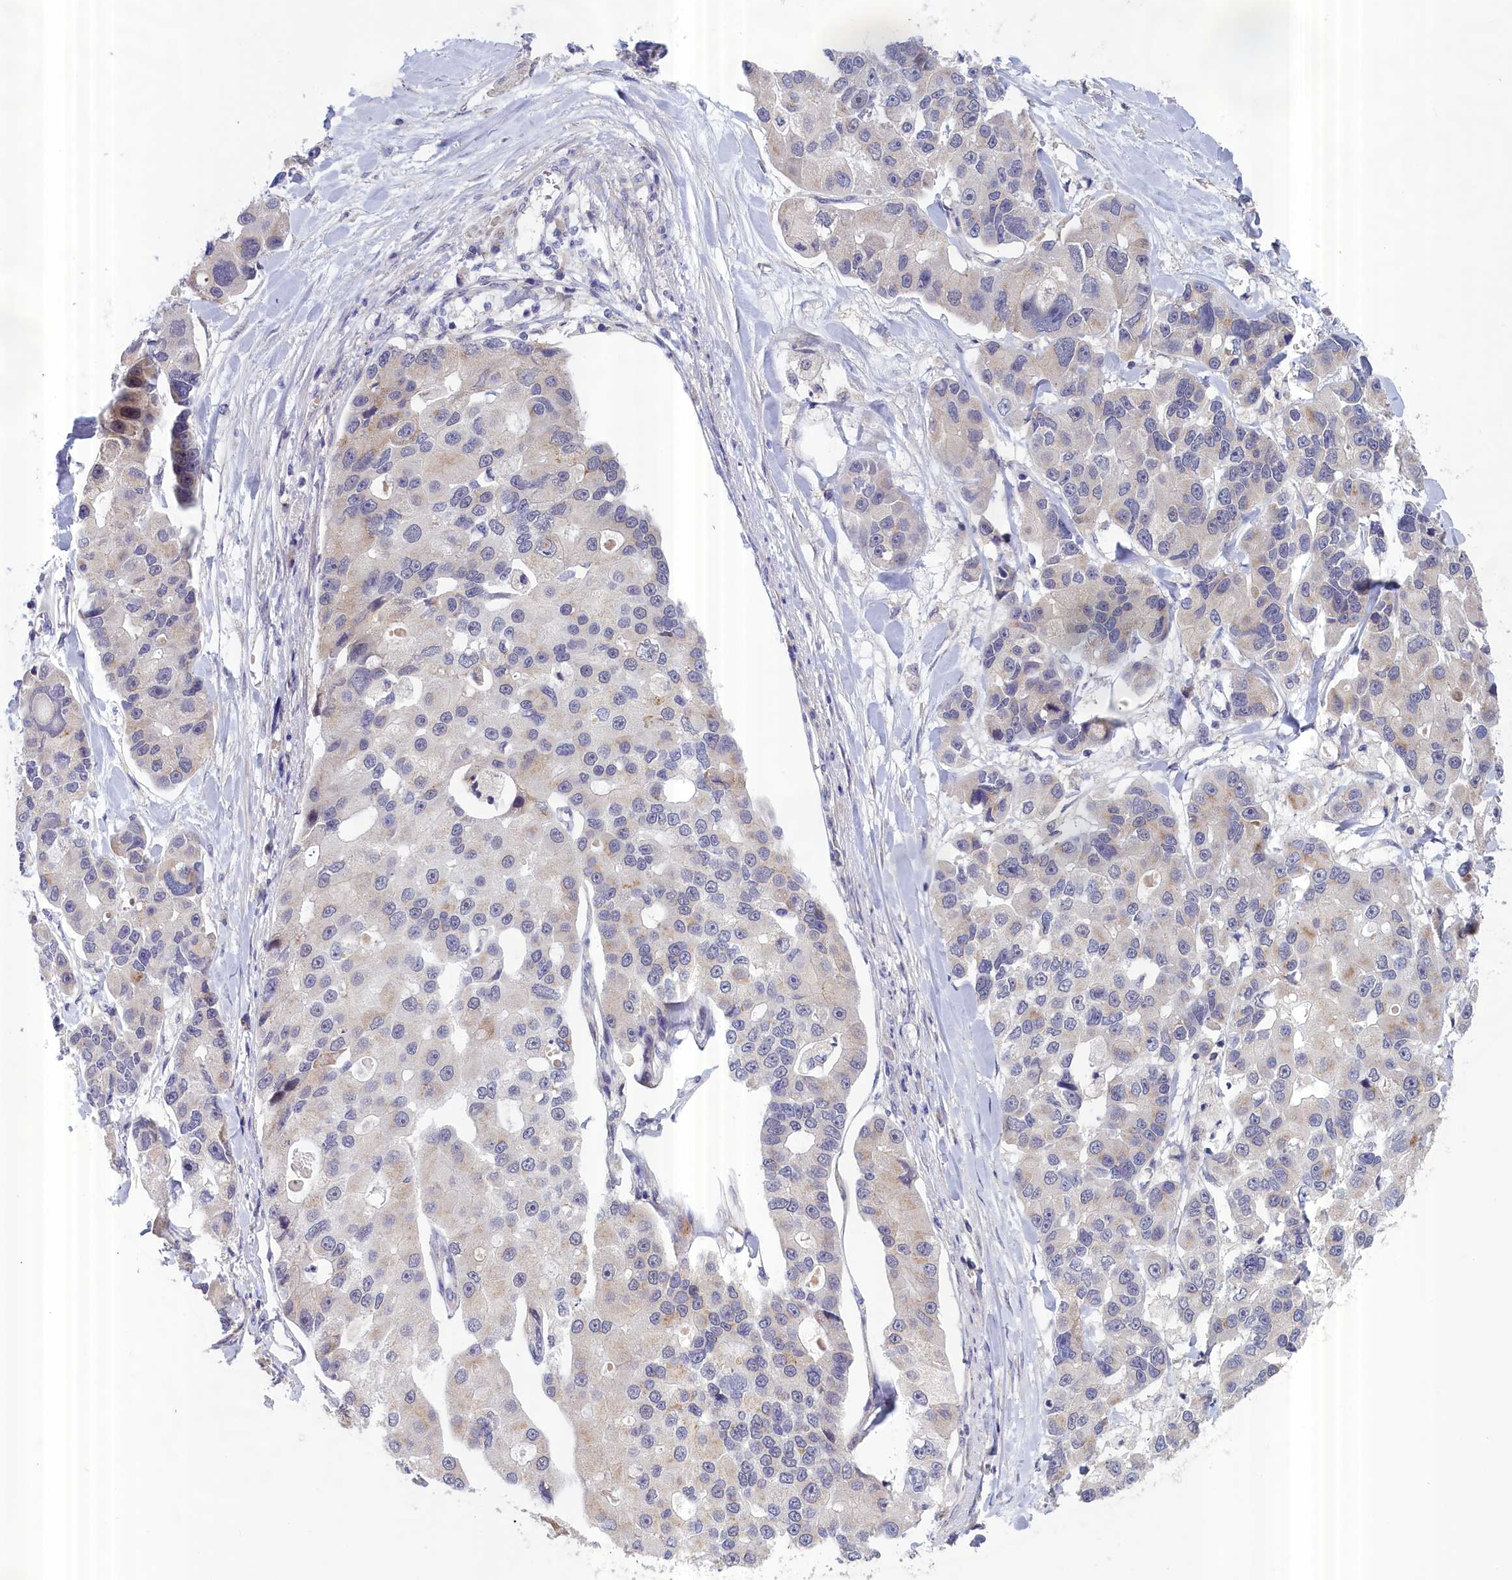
{"staining": {"intensity": "negative", "quantity": "none", "location": "none"}, "tissue": "lung cancer", "cell_type": "Tumor cells", "image_type": "cancer", "snomed": [{"axis": "morphology", "description": "Adenocarcinoma, NOS"}, {"axis": "topography", "description": "Lung"}], "caption": "Immunohistochemistry (IHC) of human lung adenocarcinoma reveals no staining in tumor cells.", "gene": "IGFALS", "patient": {"sex": "female", "age": 54}}